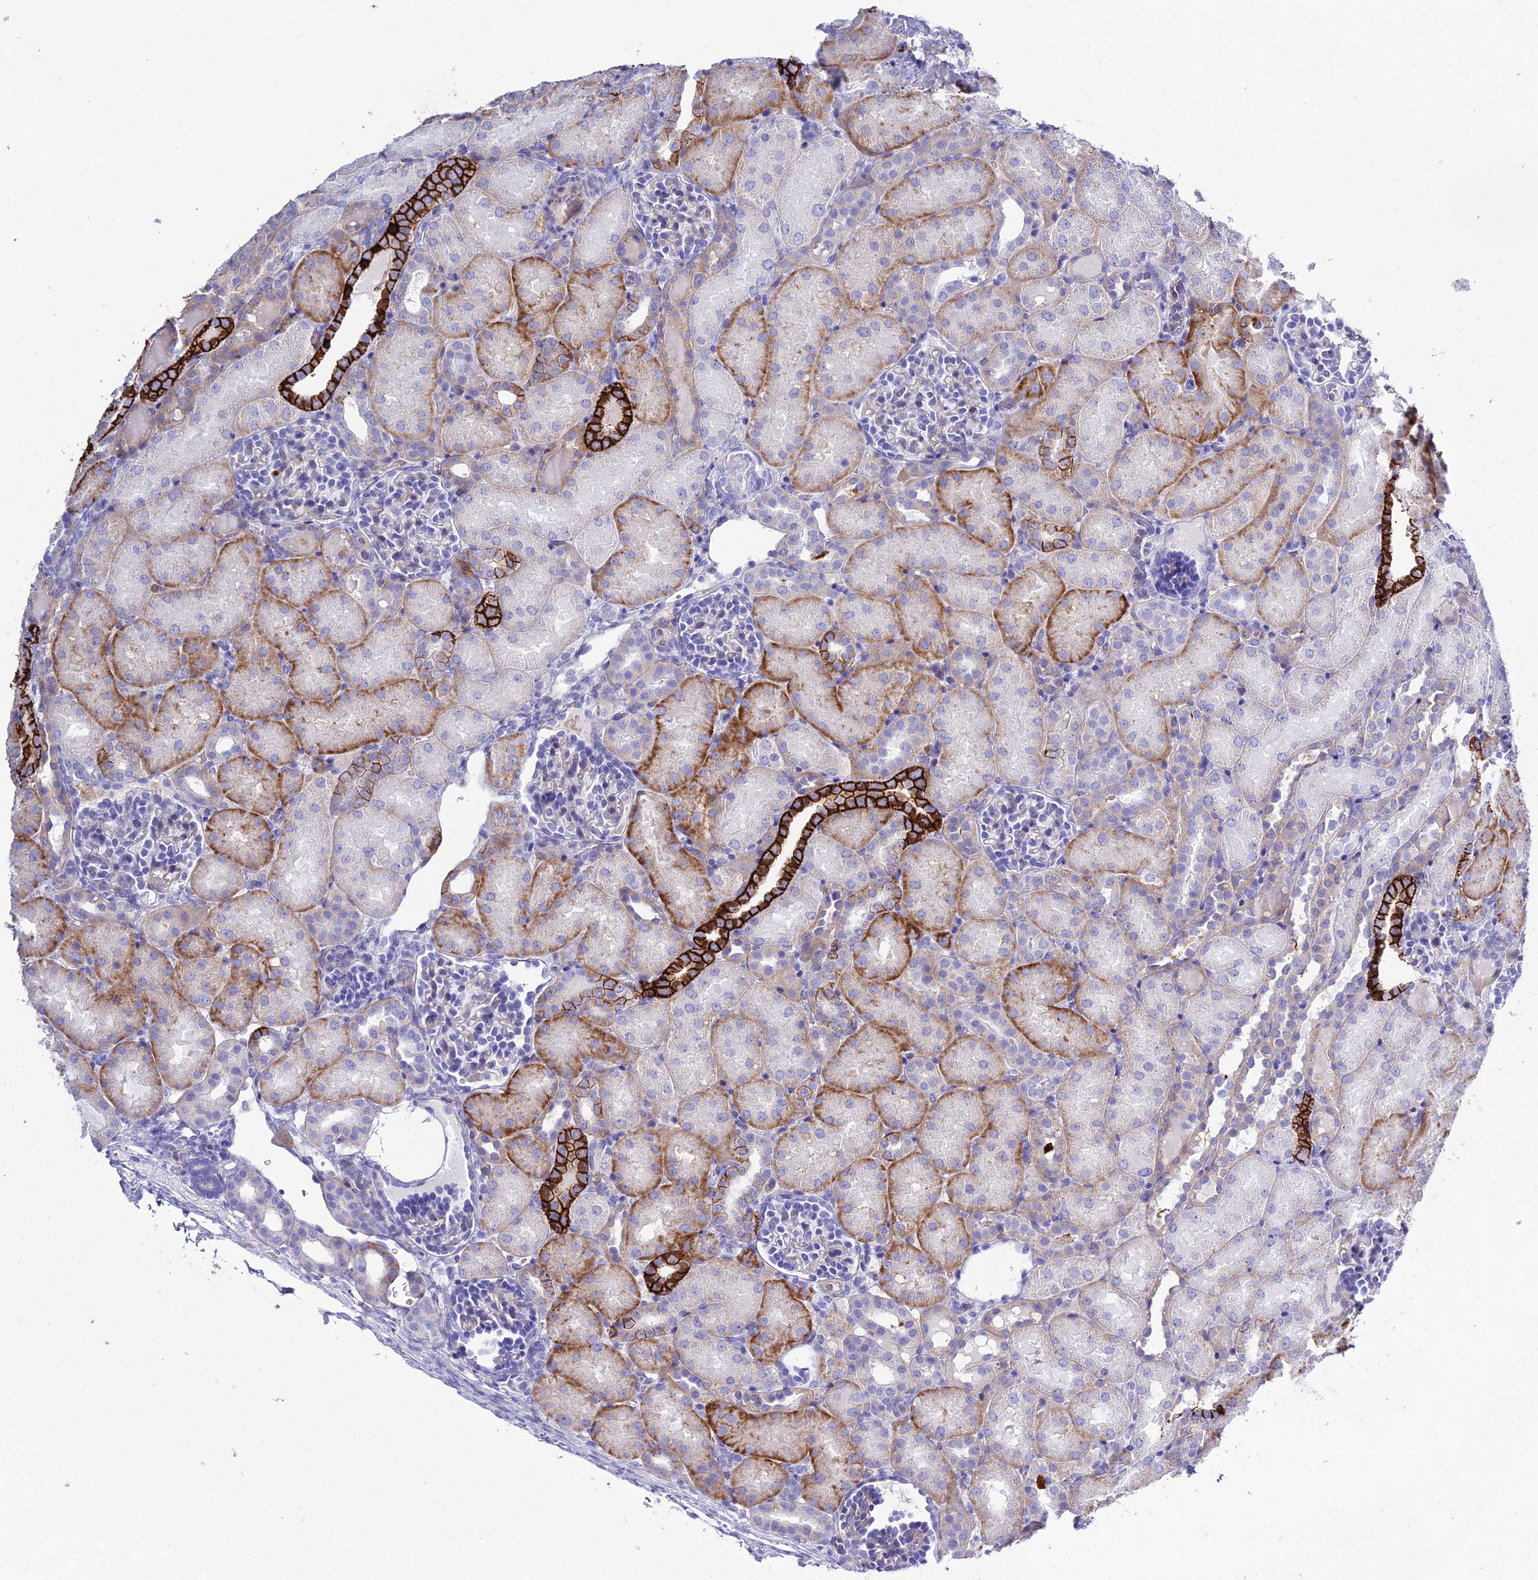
{"staining": {"intensity": "negative", "quantity": "none", "location": "none"}, "tissue": "kidney", "cell_type": "Cells in glomeruli", "image_type": "normal", "snomed": [{"axis": "morphology", "description": "Normal tissue, NOS"}, {"axis": "topography", "description": "Kidney"}], "caption": "An IHC photomicrograph of normal kidney is shown. There is no staining in cells in glomeruli of kidney.", "gene": "OR1Q1", "patient": {"sex": "male", "age": 1}}